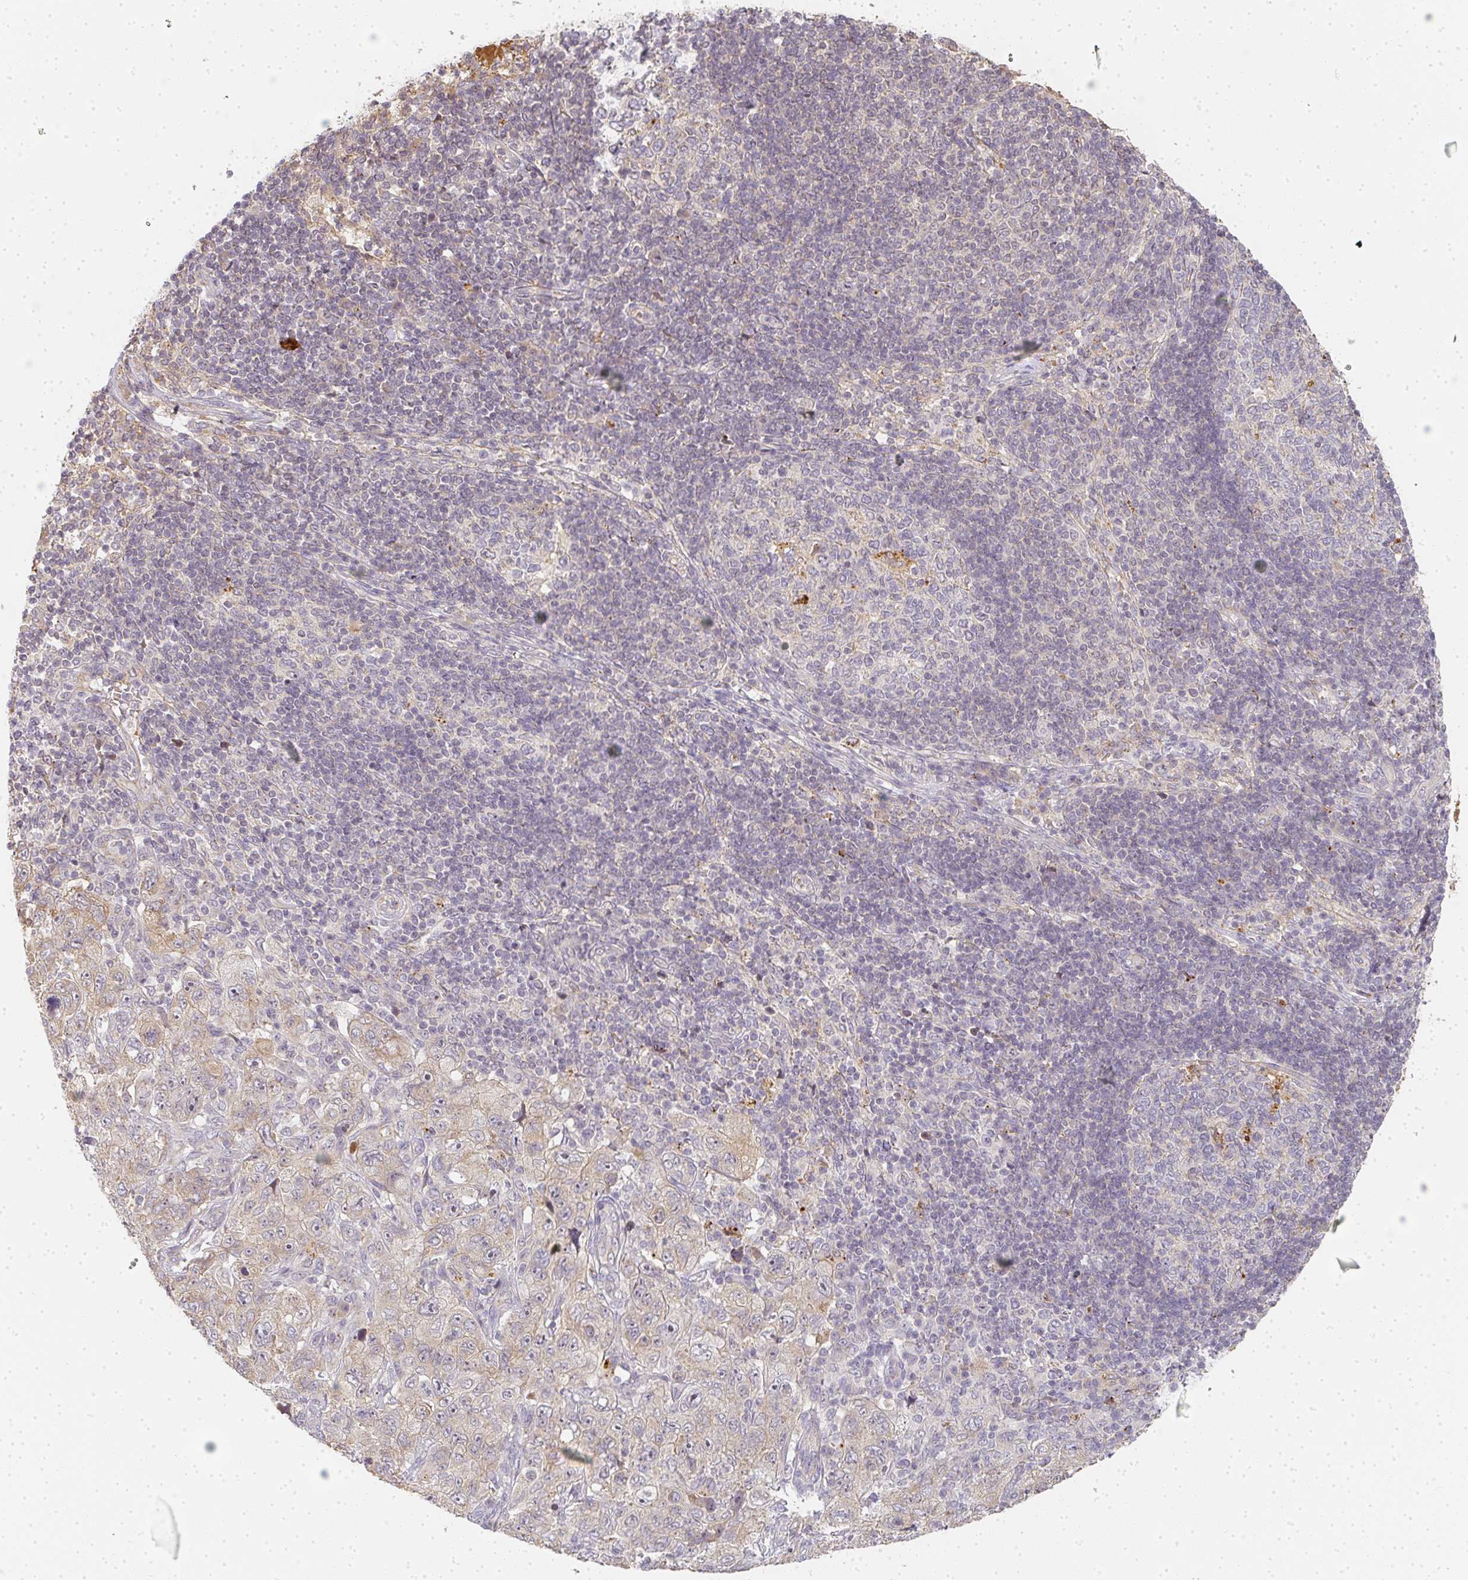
{"staining": {"intensity": "weak", "quantity": "<25%", "location": "cytoplasmic/membranous"}, "tissue": "pancreatic cancer", "cell_type": "Tumor cells", "image_type": "cancer", "snomed": [{"axis": "morphology", "description": "Adenocarcinoma, NOS"}, {"axis": "topography", "description": "Pancreas"}], "caption": "IHC of human pancreatic adenocarcinoma reveals no staining in tumor cells. Brightfield microscopy of immunohistochemistry stained with DAB (brown) and hematoxylin (blue), captured at high magnification.", "gene": "SLC35B3", "patient": {"sex": "male", "age": 68}}